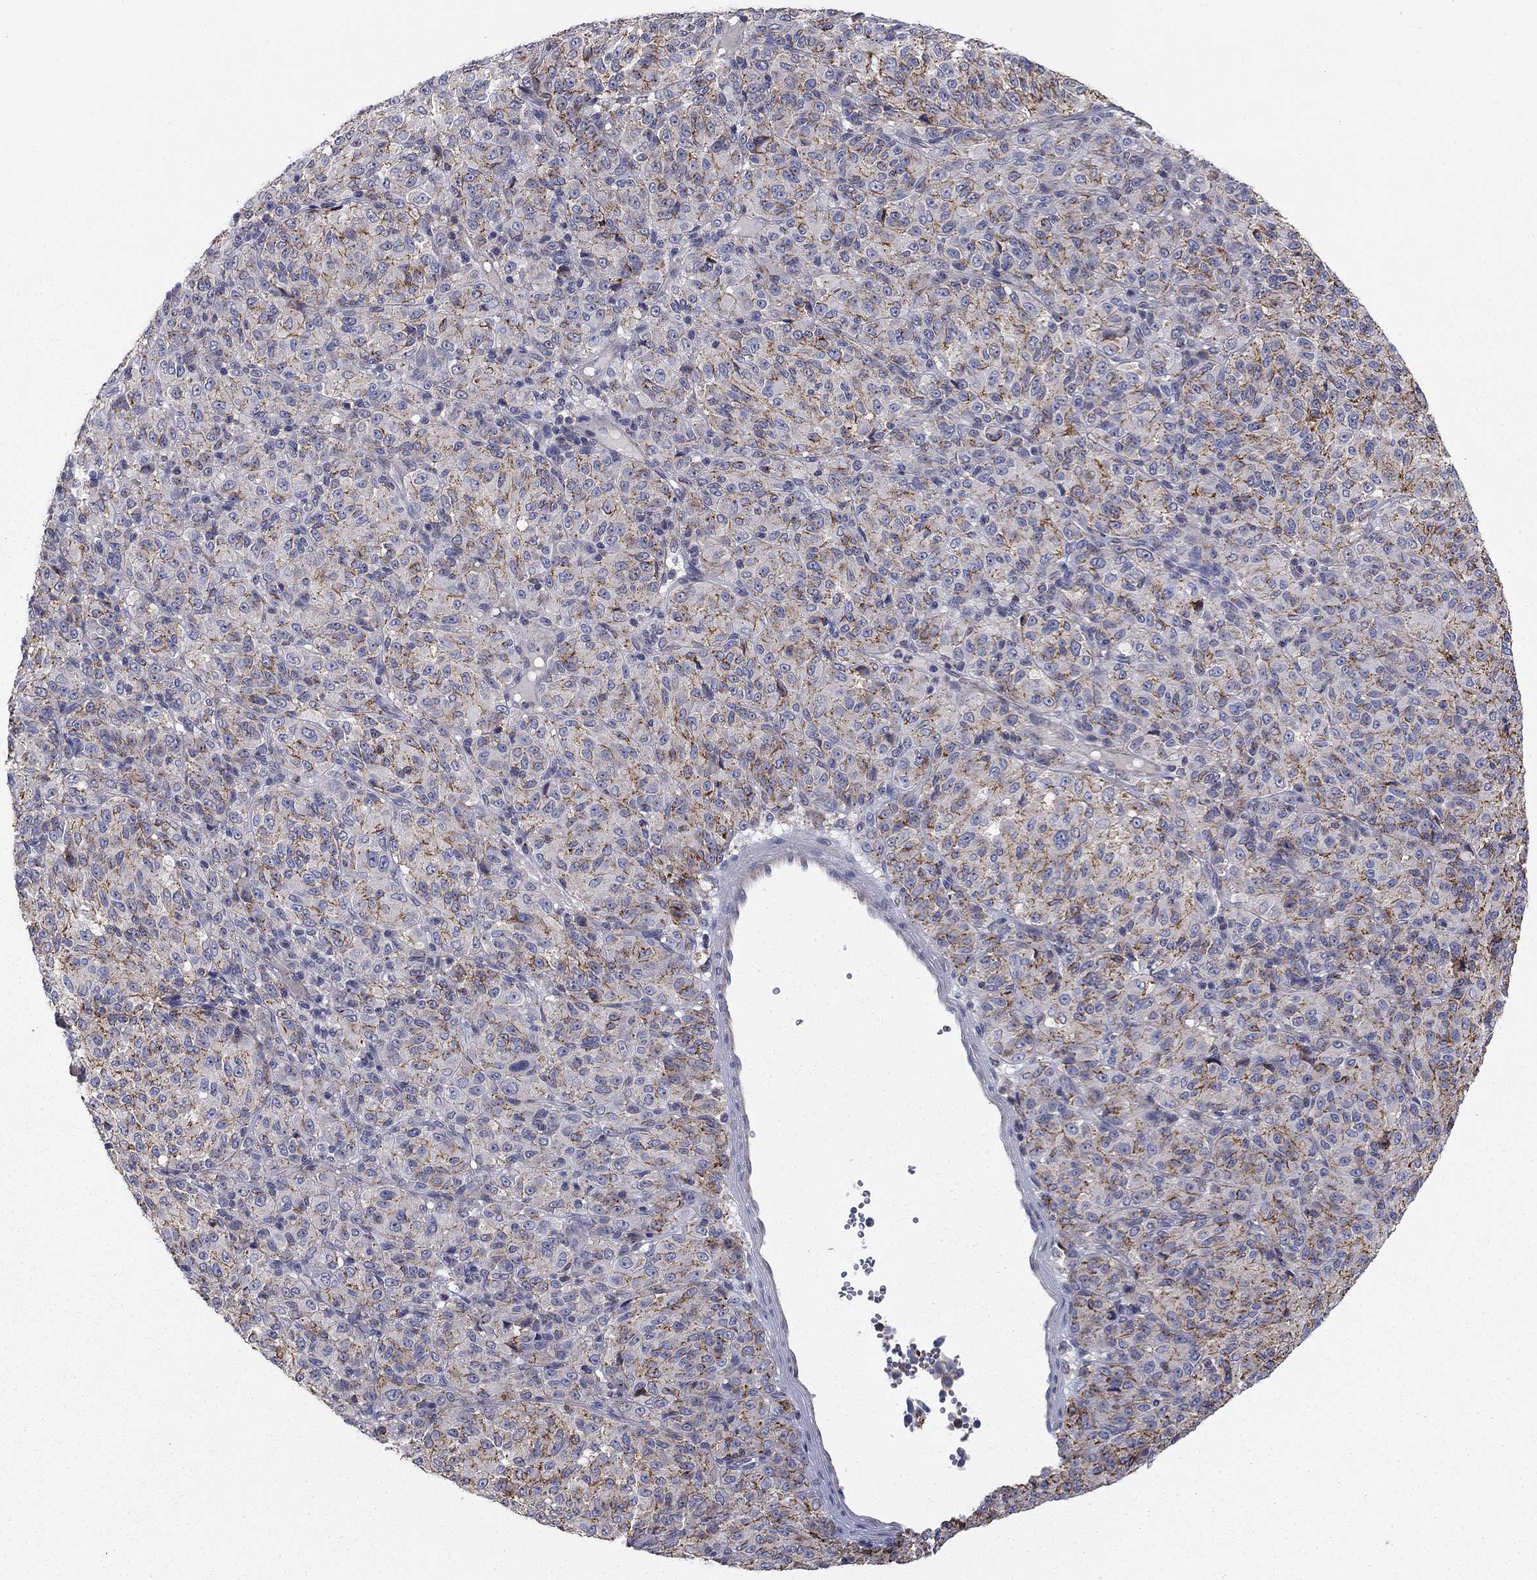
{"staining": {"intensity": "moderate", "quantity": ">75%", "location": "cytoplasmic/membranous"}, "tissue": "melanoma", "cell_type": "Tumor cells", "image_type": "cancer", "snomed": [{"axis": "morphology", "description": "Malignant melanoma, Metastatic site"}, {"axis": "topography", "description": "Brain"}], "caption": "IHC photomicrograph of malignant melanoma (metastatic site) stained for a protein (brown), which exhibits medium levels of moderate cytoplasmic/membranous staining in approximately >75% of tumor cells.", "gene": "SEPTIN3", "patient": {"sex": "female", "age": 56}}